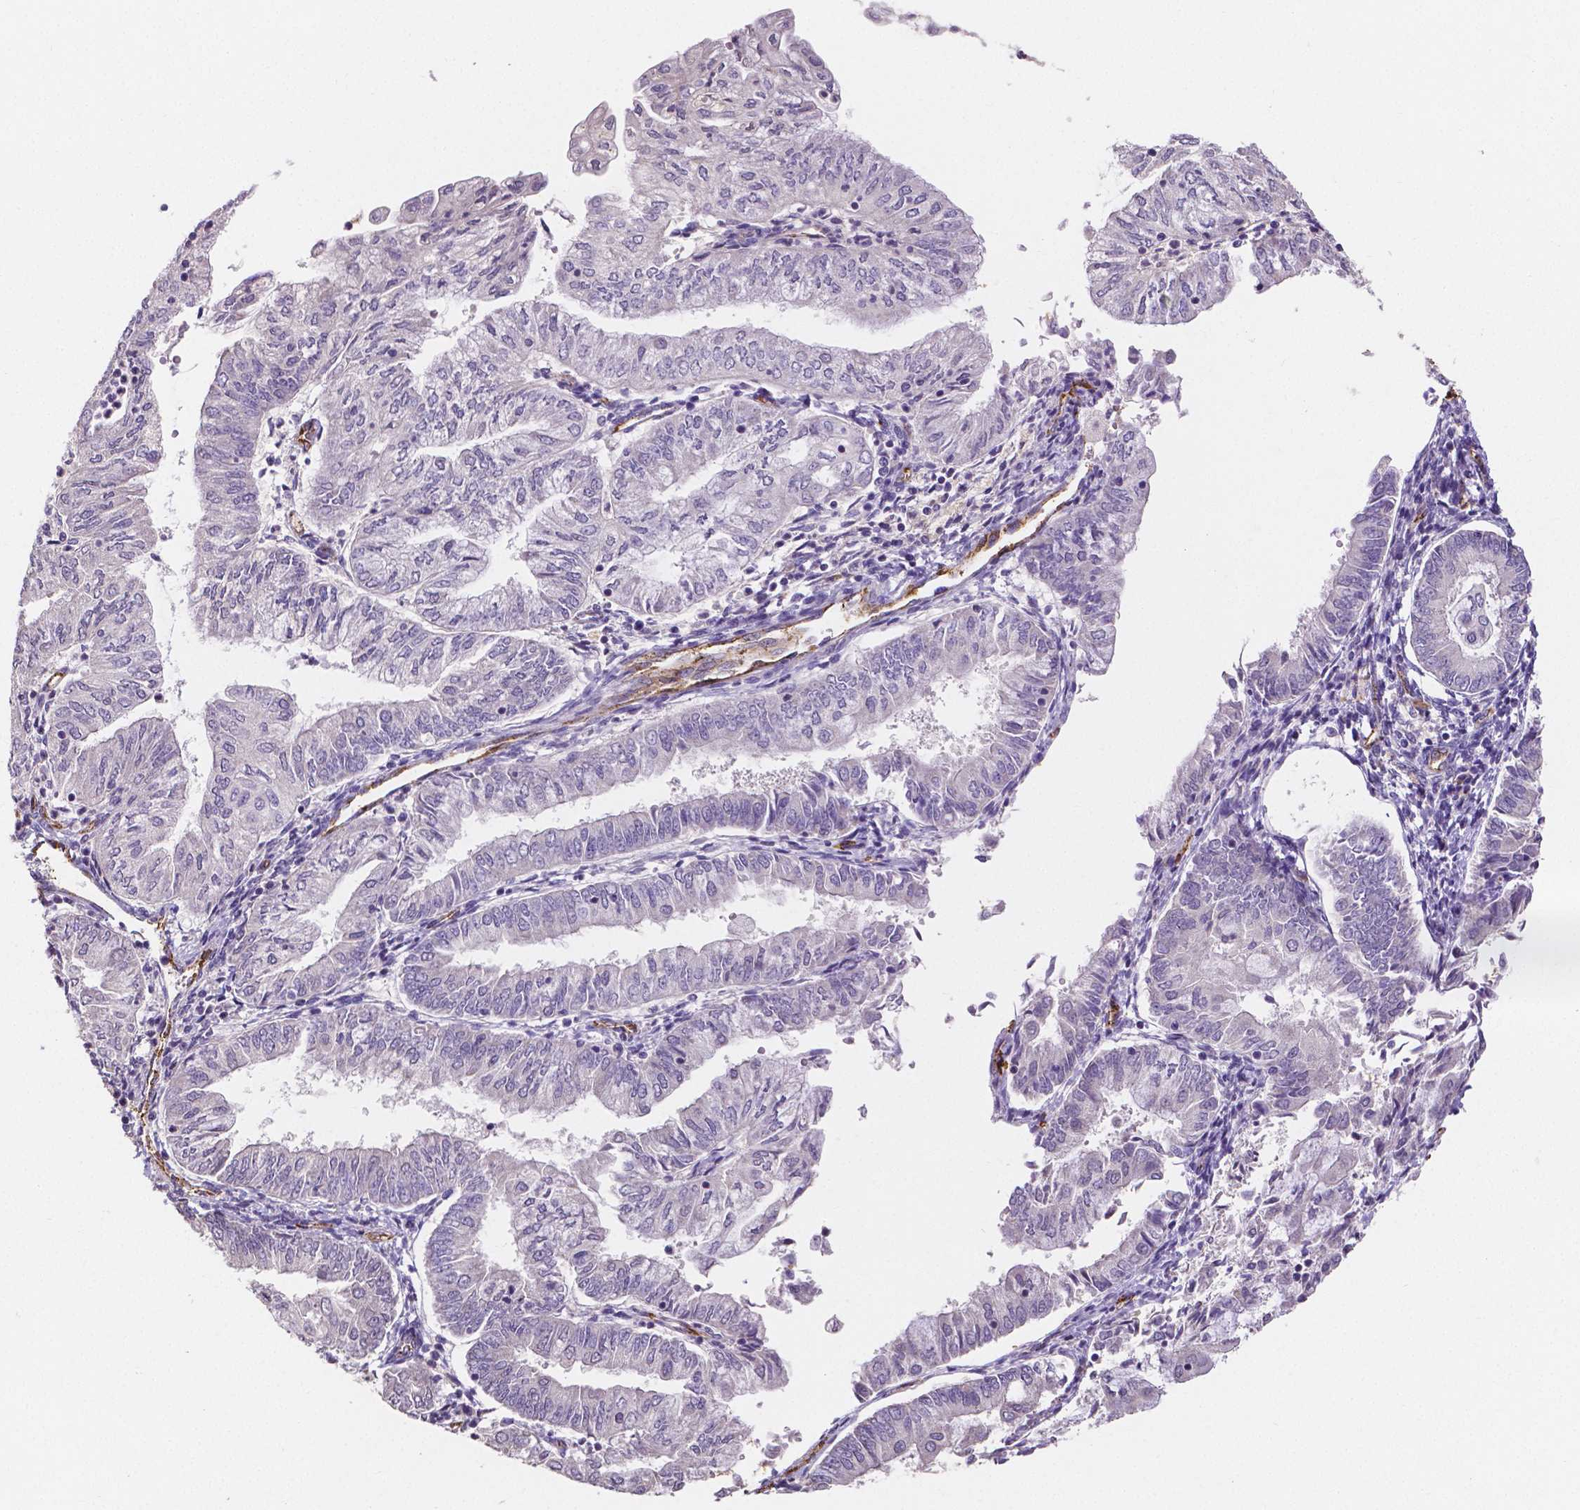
{"staining": {"intensity": "negative", "quantity": "none", "location": "none"}, "tissue": "endometrial cancer", "cell_type": "Tumor cells", "image_type": "cancer", "snomed": [{"axis": "morphology", "description": "Adenocarcinoma, NOS"}, {"axis": "topography", "description": "Endometrium"}], "caption": "Immunohistochemistry (IHC) micrograph of human endometrial adenocarcinoma stained for a protein (brown), which shows no staining in tumor cells. The staining is performed using DAB (3,3'-diaminobenzidine) brown chromogen with nuclei counter-stained in using hematoxylin.", "gene": "ELAVL2", "patient": {"sex": "female", "age": 55}}